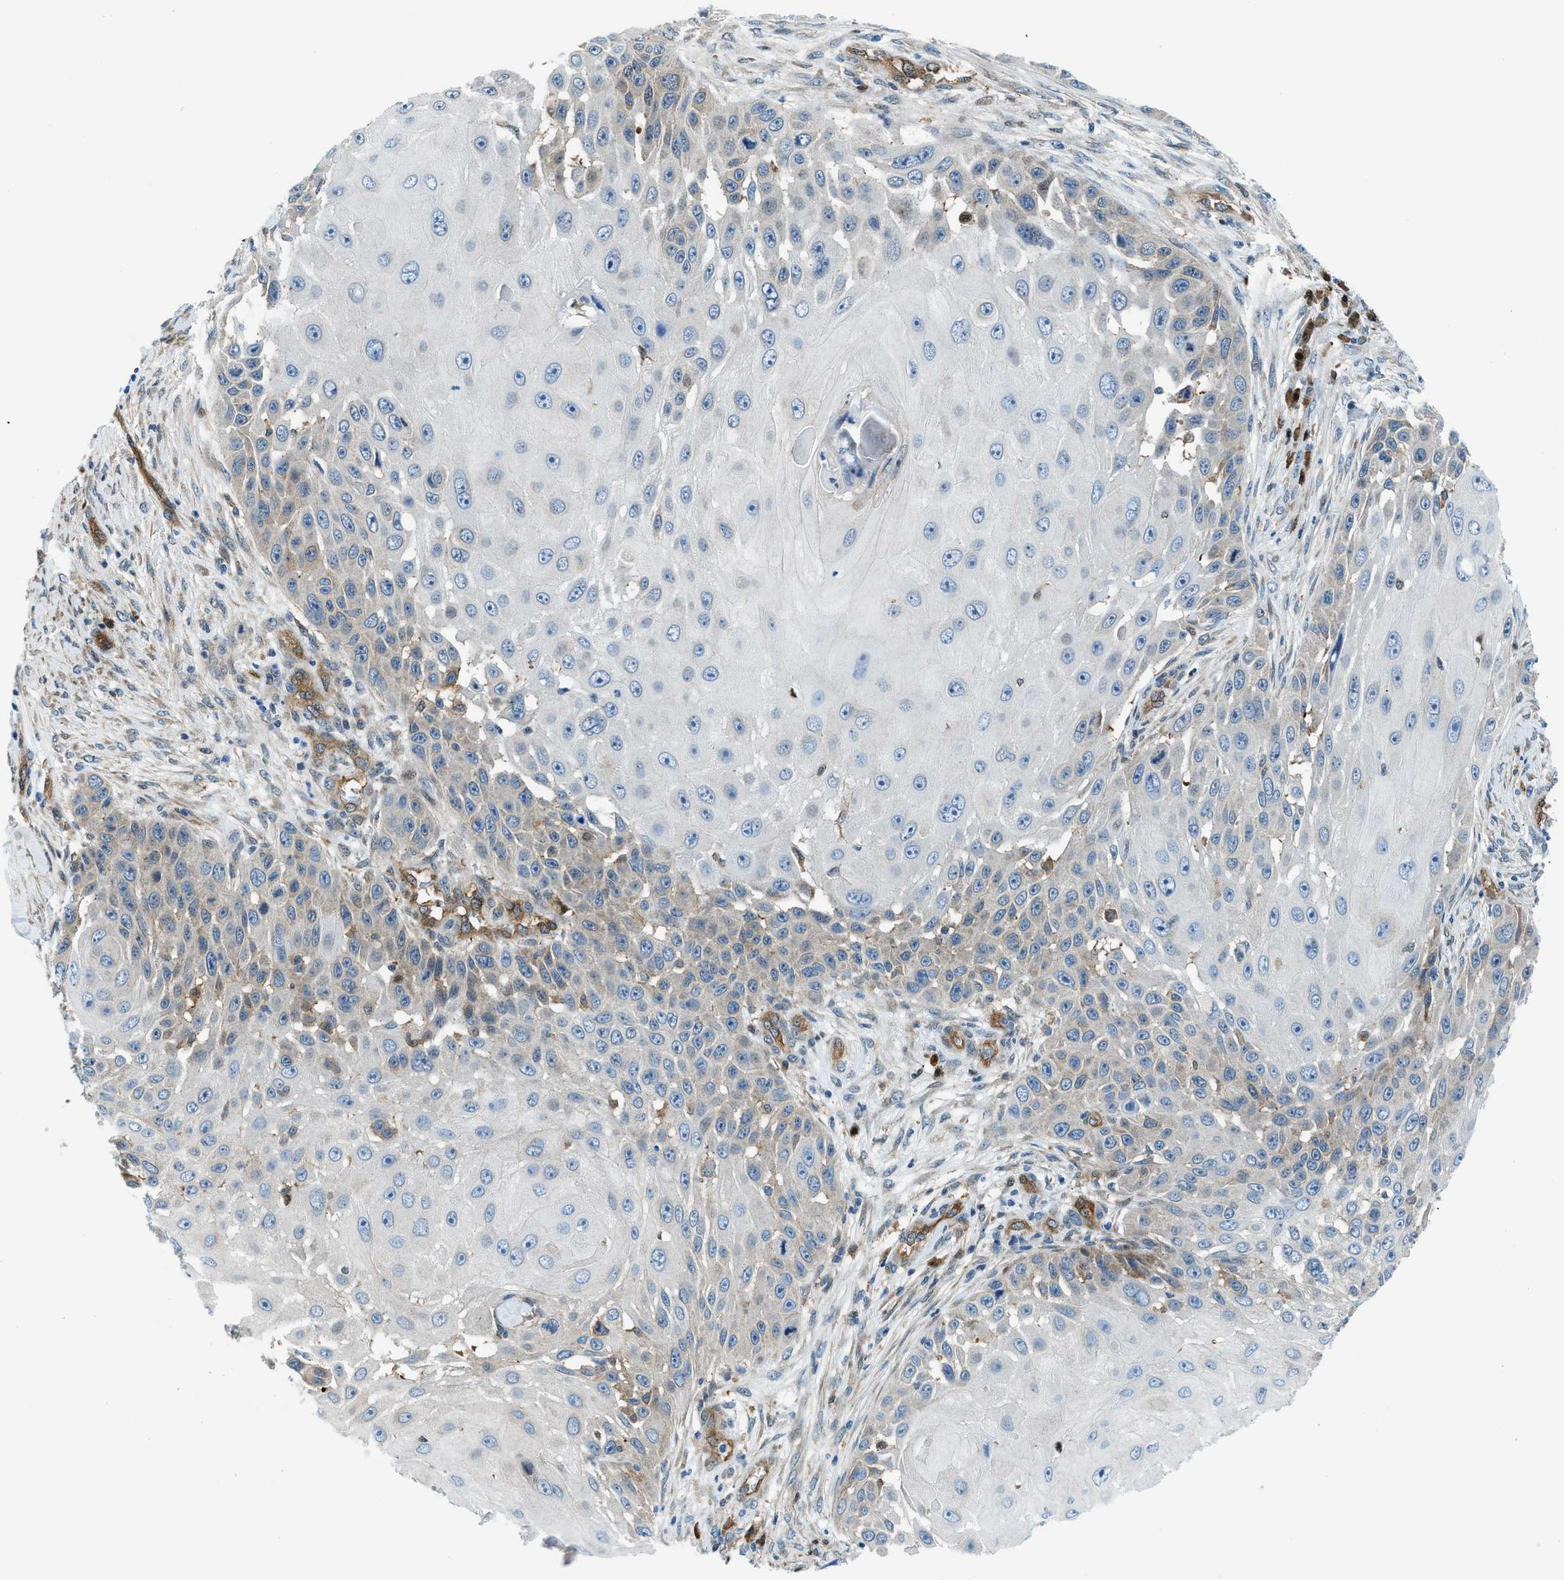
{"staining": {"intensity": "weak", "quantity": "<25%", "location": "cytoplasmic/membranous"}, "tissue": "skin cancer", "cell_type": "Tumor cells", "image_type": "cancer", "snomed": [{"axis": "morphology", "description": "Squamous cell carcinoma, NOS"}, {"axis": "topography", "description": "Skin"}], "caption": "Tumor cells show no significant staining in skin squamous cell carcinoma.", "gene": "YWHAE", "patient": {"sex": "female", "age": 44}}